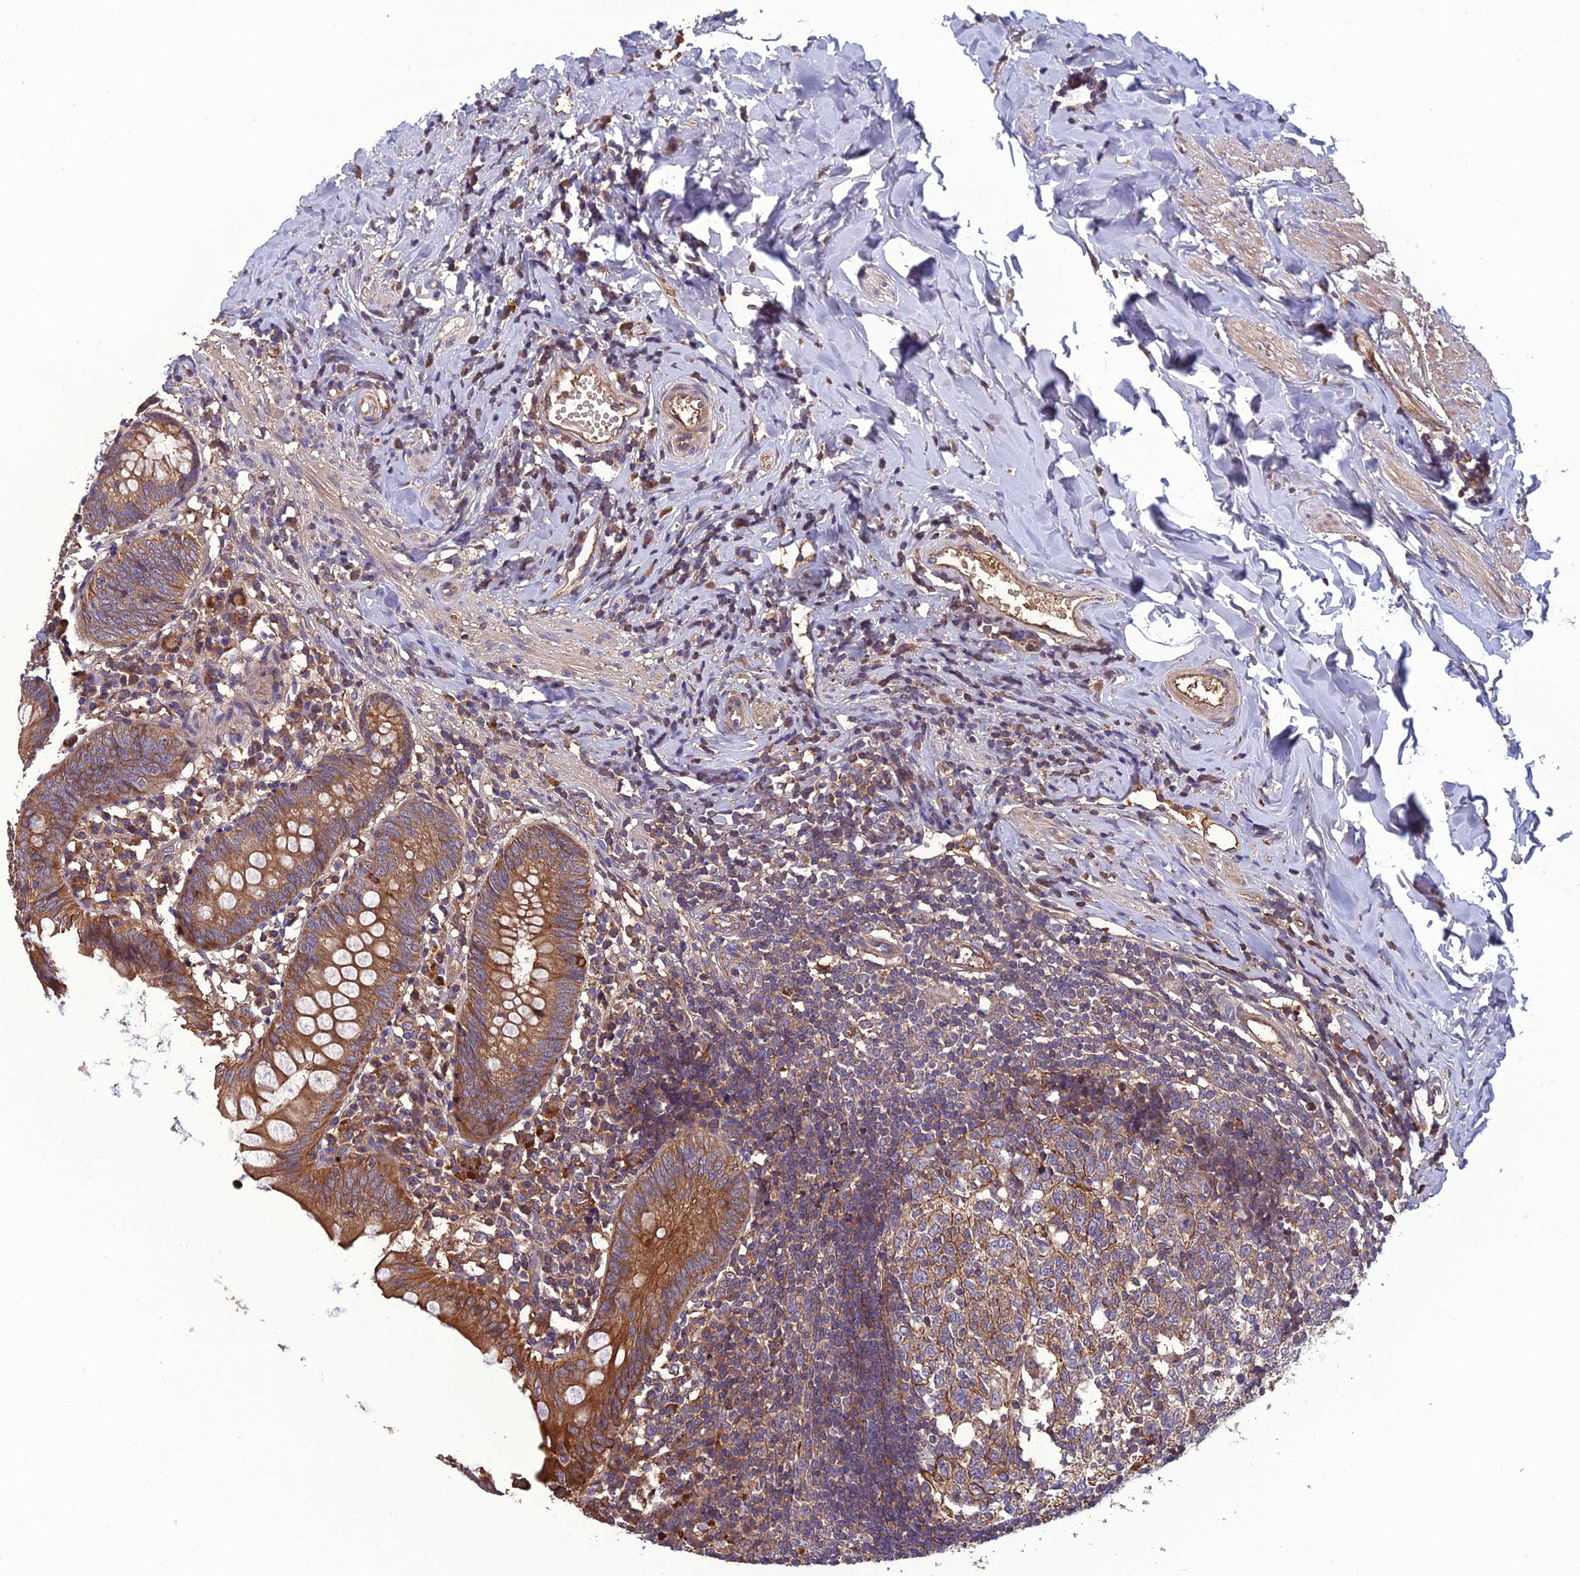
{"staining": {"intensity": "moderate", "quantity": ">75%", "location": "cytoplasmic/membranous"}, "tissue": "appendix", "cell_type": "Glandular cells", "image_type": "normal", "snomed": [{"axis": "morphology", "description": "Normal tissue, NOS"}, {"axis": "topography", "description": "Appendix"}], "caption": "Human appendix stained with a brown dye exhibits moderate cytoplasmic/membranous positive positivity in about >75% of glandular cells.", "gene": "GALR2", "patient": {"sex": "female", "age": 54}}